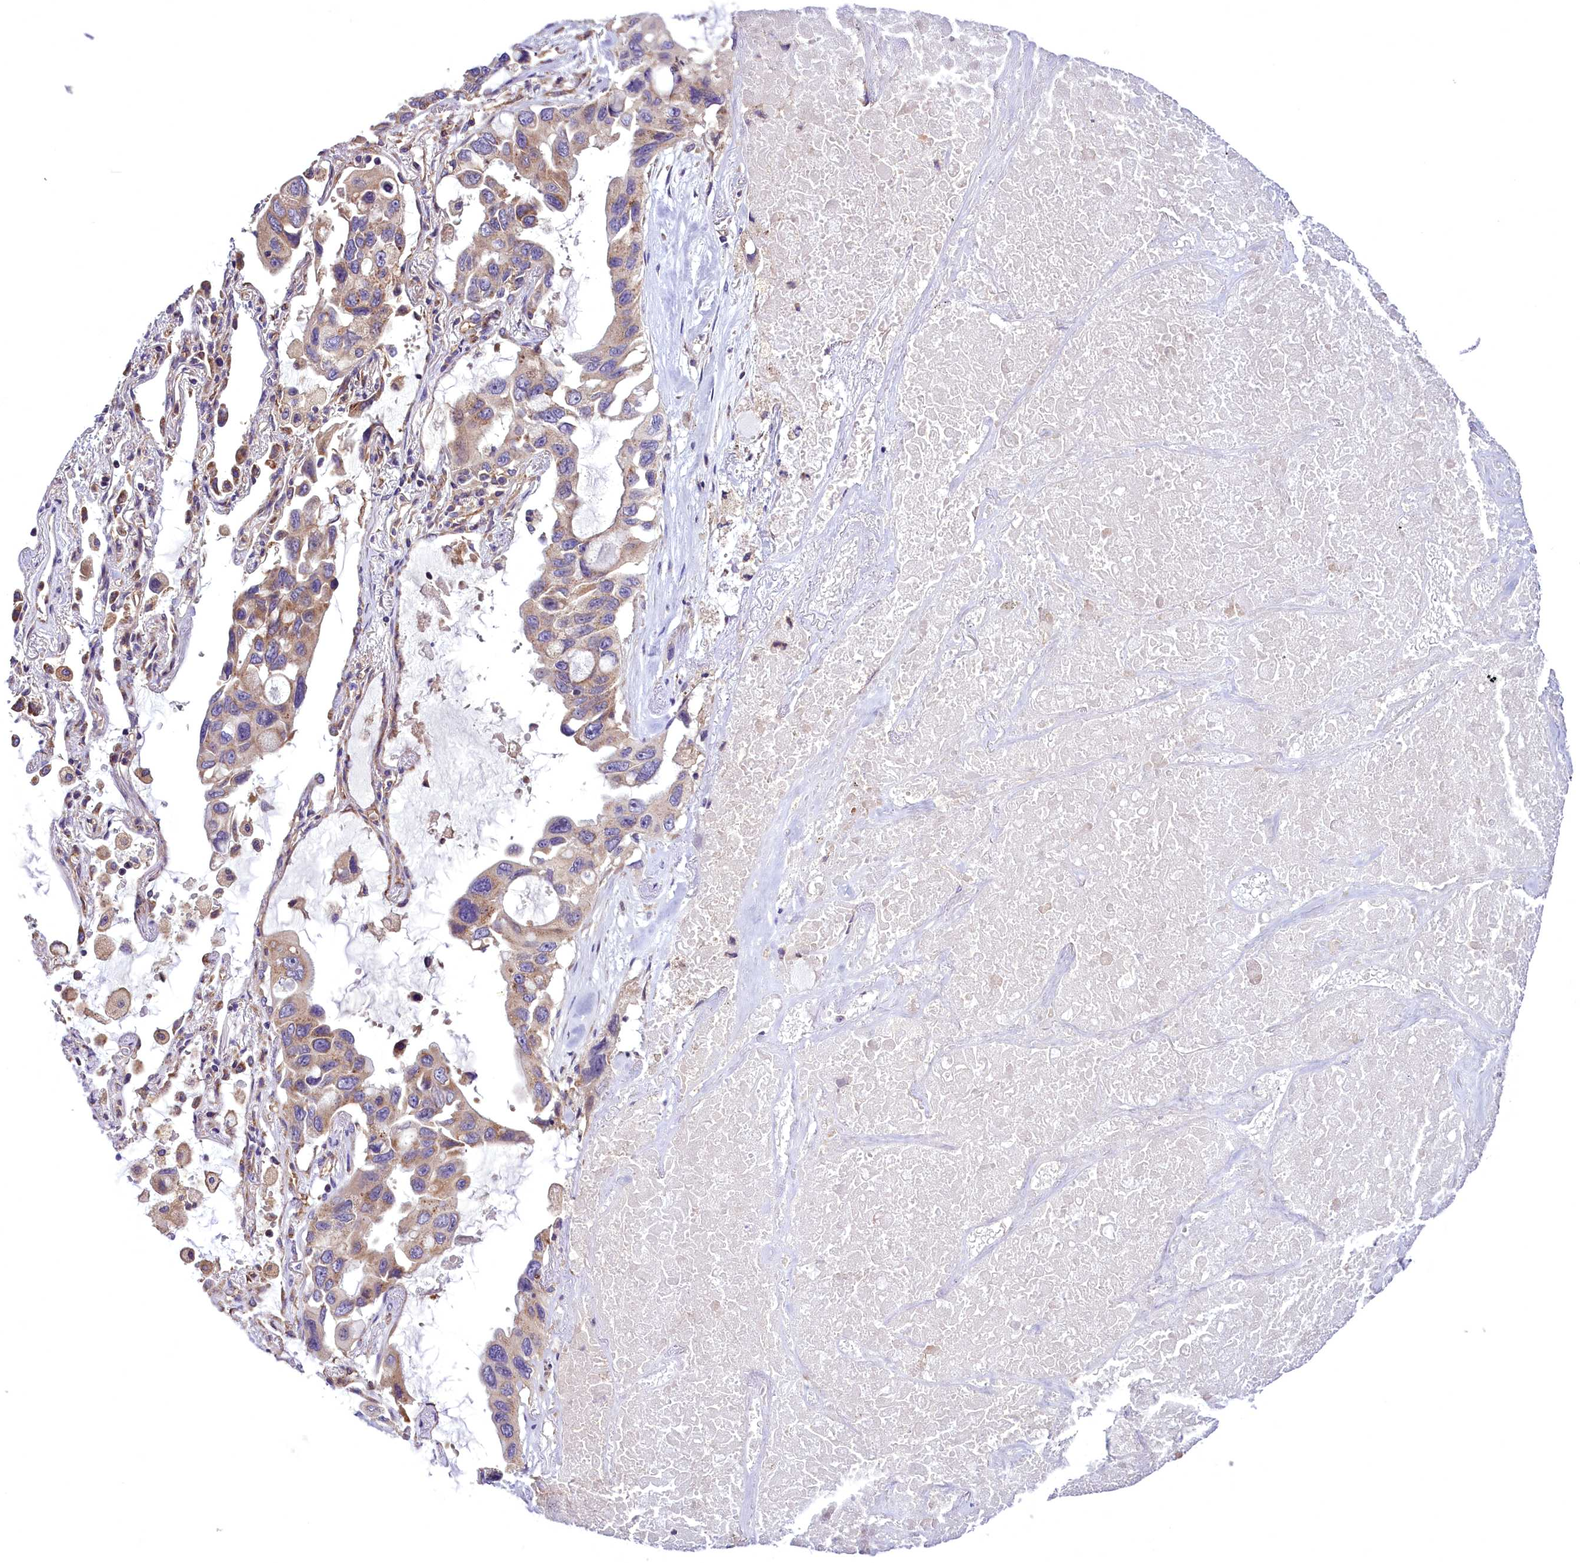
{"staining": {"intensity": "weak", "quantity": "<25%", "location": "cytoplasmic/membranous"}, "tissue": "lung cancer", "cell_type": "Tumor cells", "image_type": "cancer", "snomed": [{"axis": "morphology", "description": "Squamous cell carcinoma, NOS"}, {"axis": "topography", "description": "Lung"}], "caption": "An IHC histopathology image of lung cancer is shown. There is no staining in tumor cells of lung cancer.", "gene": "DNAJB9", "patient": {"sex": "female", "age": 73}}